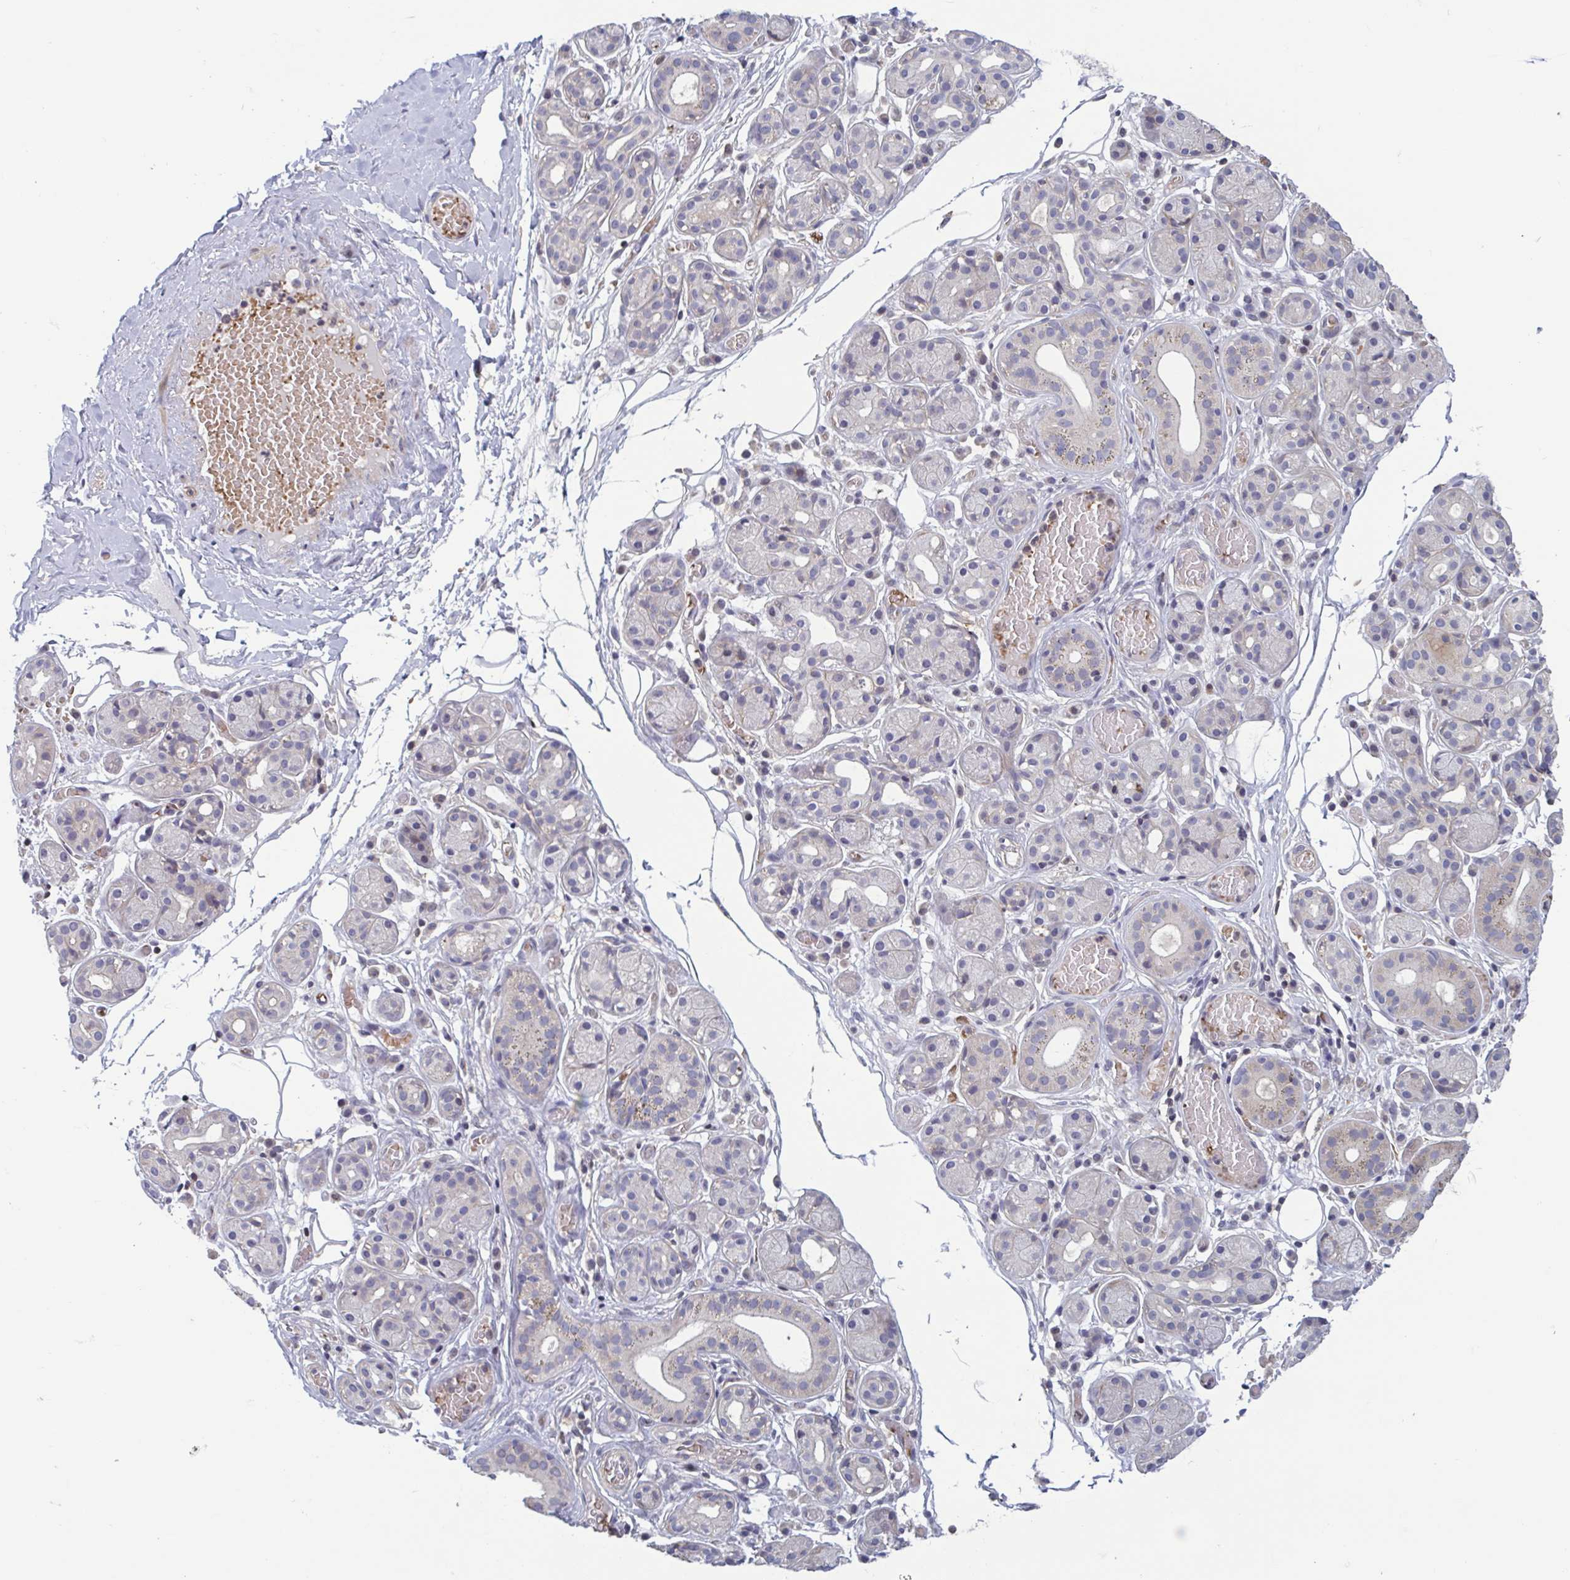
{"staining": {"intensity": "negative", "quantity": "none", "location": "none"}, "tissue": "salivary gland", "cell_type": "Glandular cells", "image_type": "normal", "snomed": [{"axis": "morphology", "description": "Normal tissue, NOS"}, {"axis": "topography", "description": "Salivary gland"}, {"axis": "topography", "description": "Peripheral nerve tissue"}], "caption": "Immunohistochemistry micrograph of benign human salivary gland stained for a protein (brown), which demonstrates no expression in glandular cells. (Brightfield microscopy of DAB immunohistochemistry (IHC) at high magnification).", "gene": "LRRC38", "patient": {"sex": "male", "age": 71}}